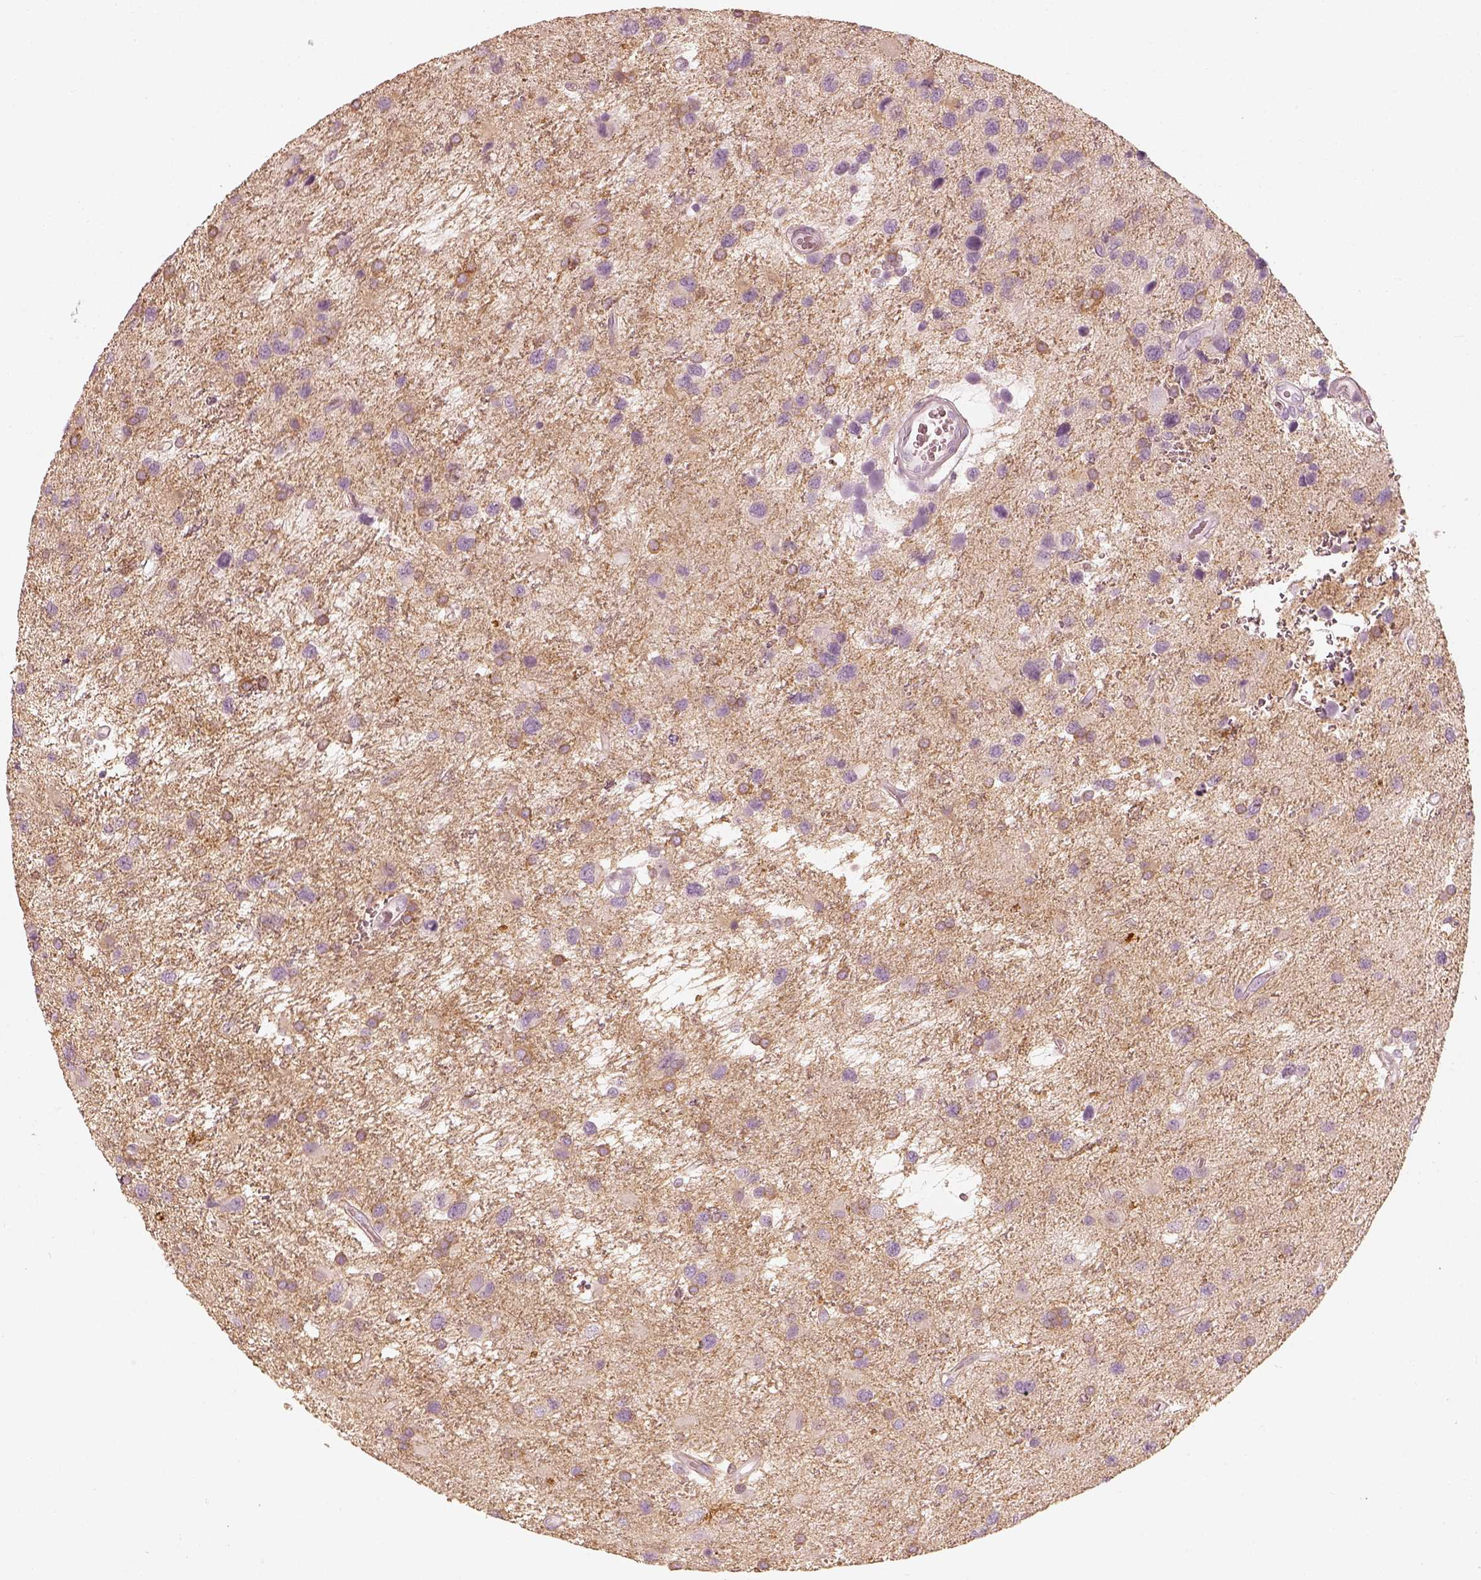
{"staining": {"intensity": "negative", "quantity": "none", "location": "none"}, "tissue": "glioma", "cell_type": "Tumor cells", "image_type": "cancer", "snomed": [{"axis": "morphology", "description": "Glioma, malignant, NOS"}, {"axis": "morphology", "description": "Glioma, malignant, High grade"}, {"axis": "topography", "description": "Brain"}], "caption": "The histopathology image reveals no significant staining in tumor cells of malignant glioma.", "gene": "FMNL2", "patient": {"sex": "female", "age": 71}}